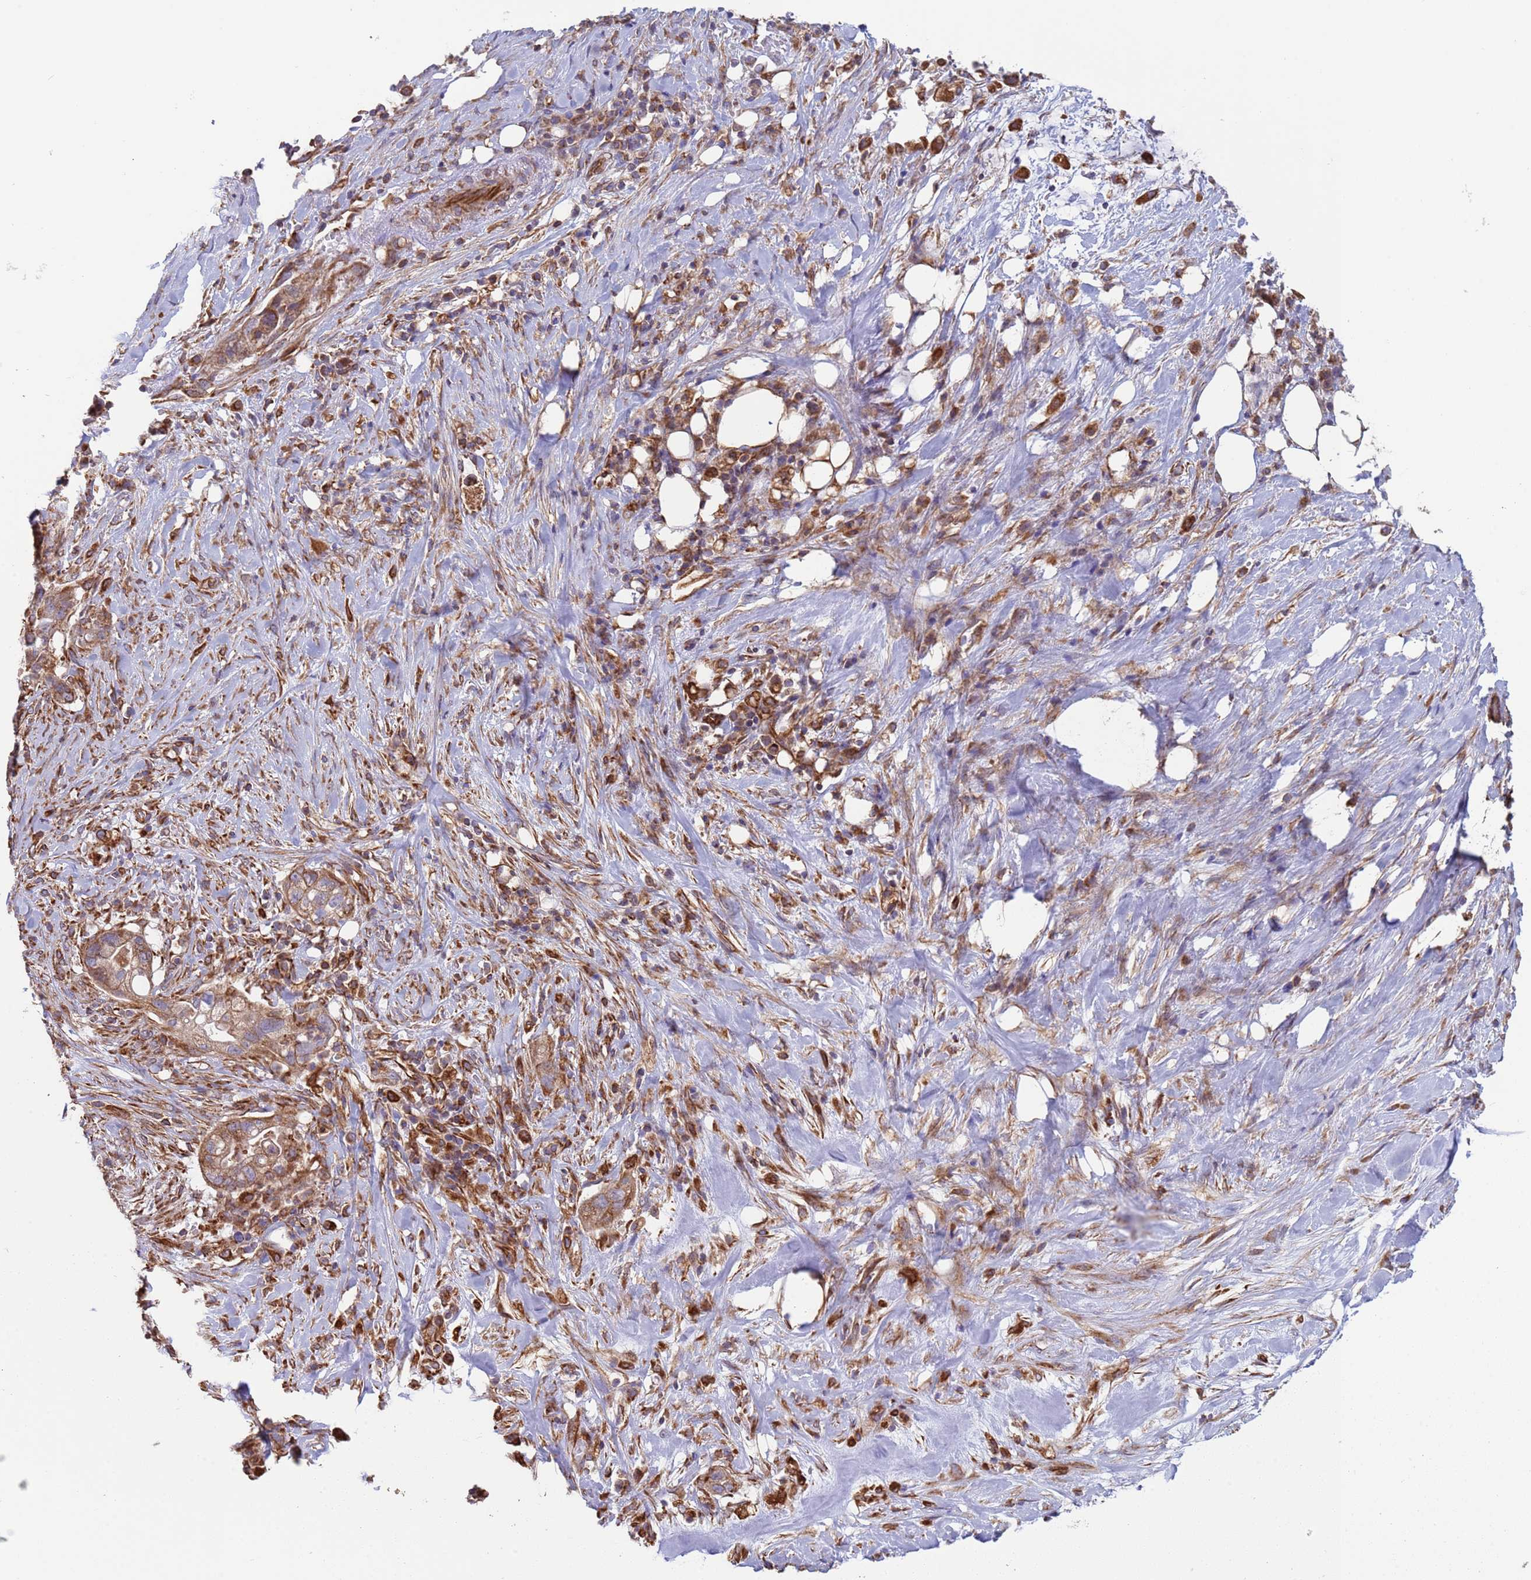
{"staining": {"intensity": "moderate", "quantity": "25%-75%", "location": "cytoplasmic/membranous"}, "tissue": "pancreatic cancer", "cell_type": "Tumor cells", "image_type": "cancer", "snomed": [{"axis": "morphology", "description": "Adenocarcinoma, NOS"}, {"axis": "topography", "description": "Pancreas"}], "caption": "Immunohistochemical staining of pancreatic adenocarcinoma demonstrates moderate cytoplasmic/membranous protein expression in approximately 25%-75% of tumor cells. (IHC, brightfield microscopy, high magnification).", "gene": "NUDT12", "patient": {"sex": "male", "age": 44}}